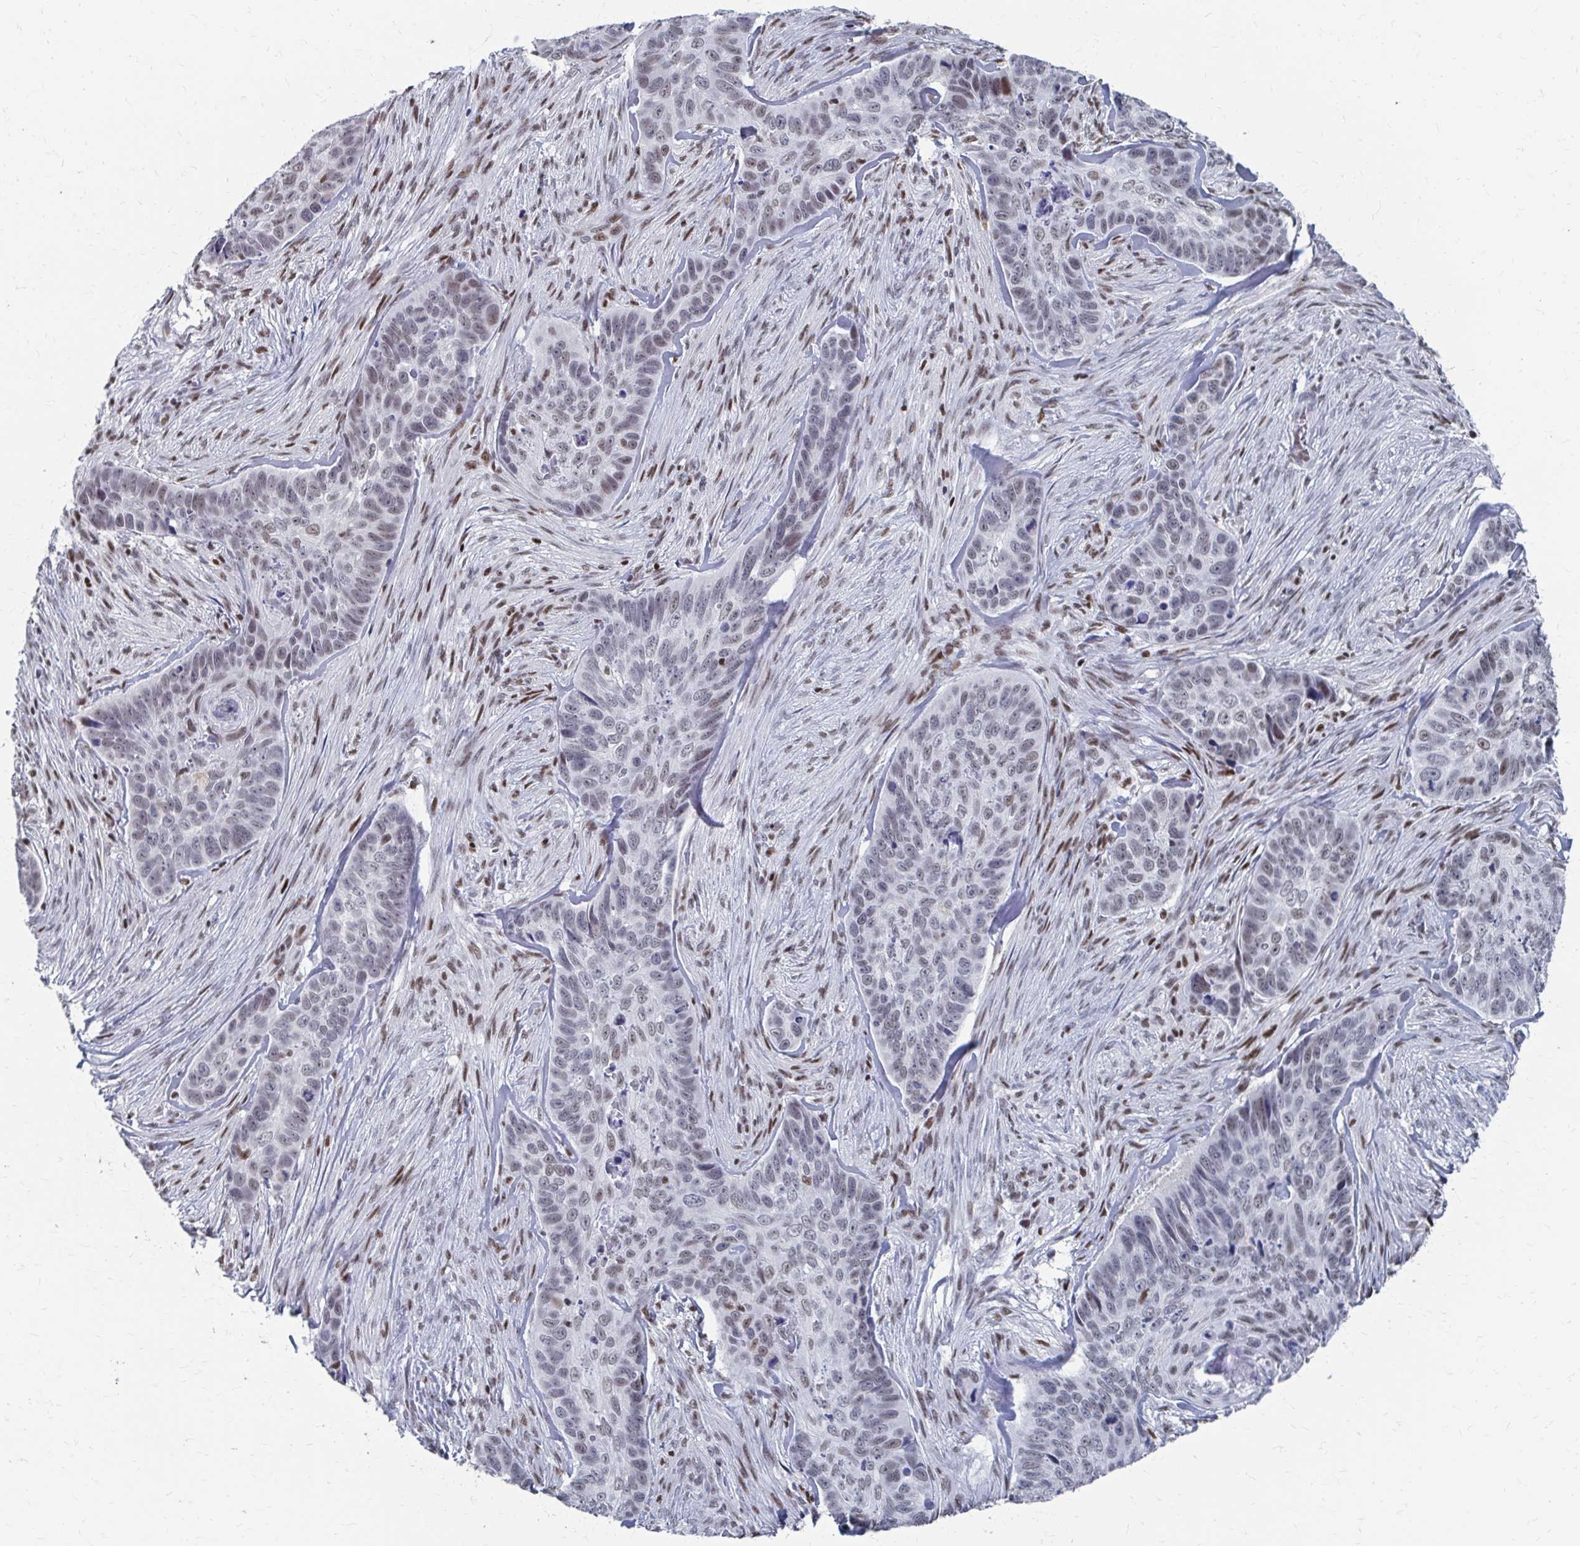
{"staining": {"intensity": "weak", "quantity": "25%-75%", "location": "nuclear"}, "tissue": "skin cancer", "cell_type": "Tumor cells", "image_type": "cancer", "snomed": [{"axis": "morphology", "description": "Basal cell carcinoma"}, {"axis": "topography", "description": "Skin"}], "caption": "A low amount of weak nuclear positivity is seen in approximately 25%-75% of tumor cells in skin basal cell carcinoma tissue. (IHC, brightfield microscopy, high magnification).", "gene": "CDIN1", "patient": {"sex": "female", "age": 82}}